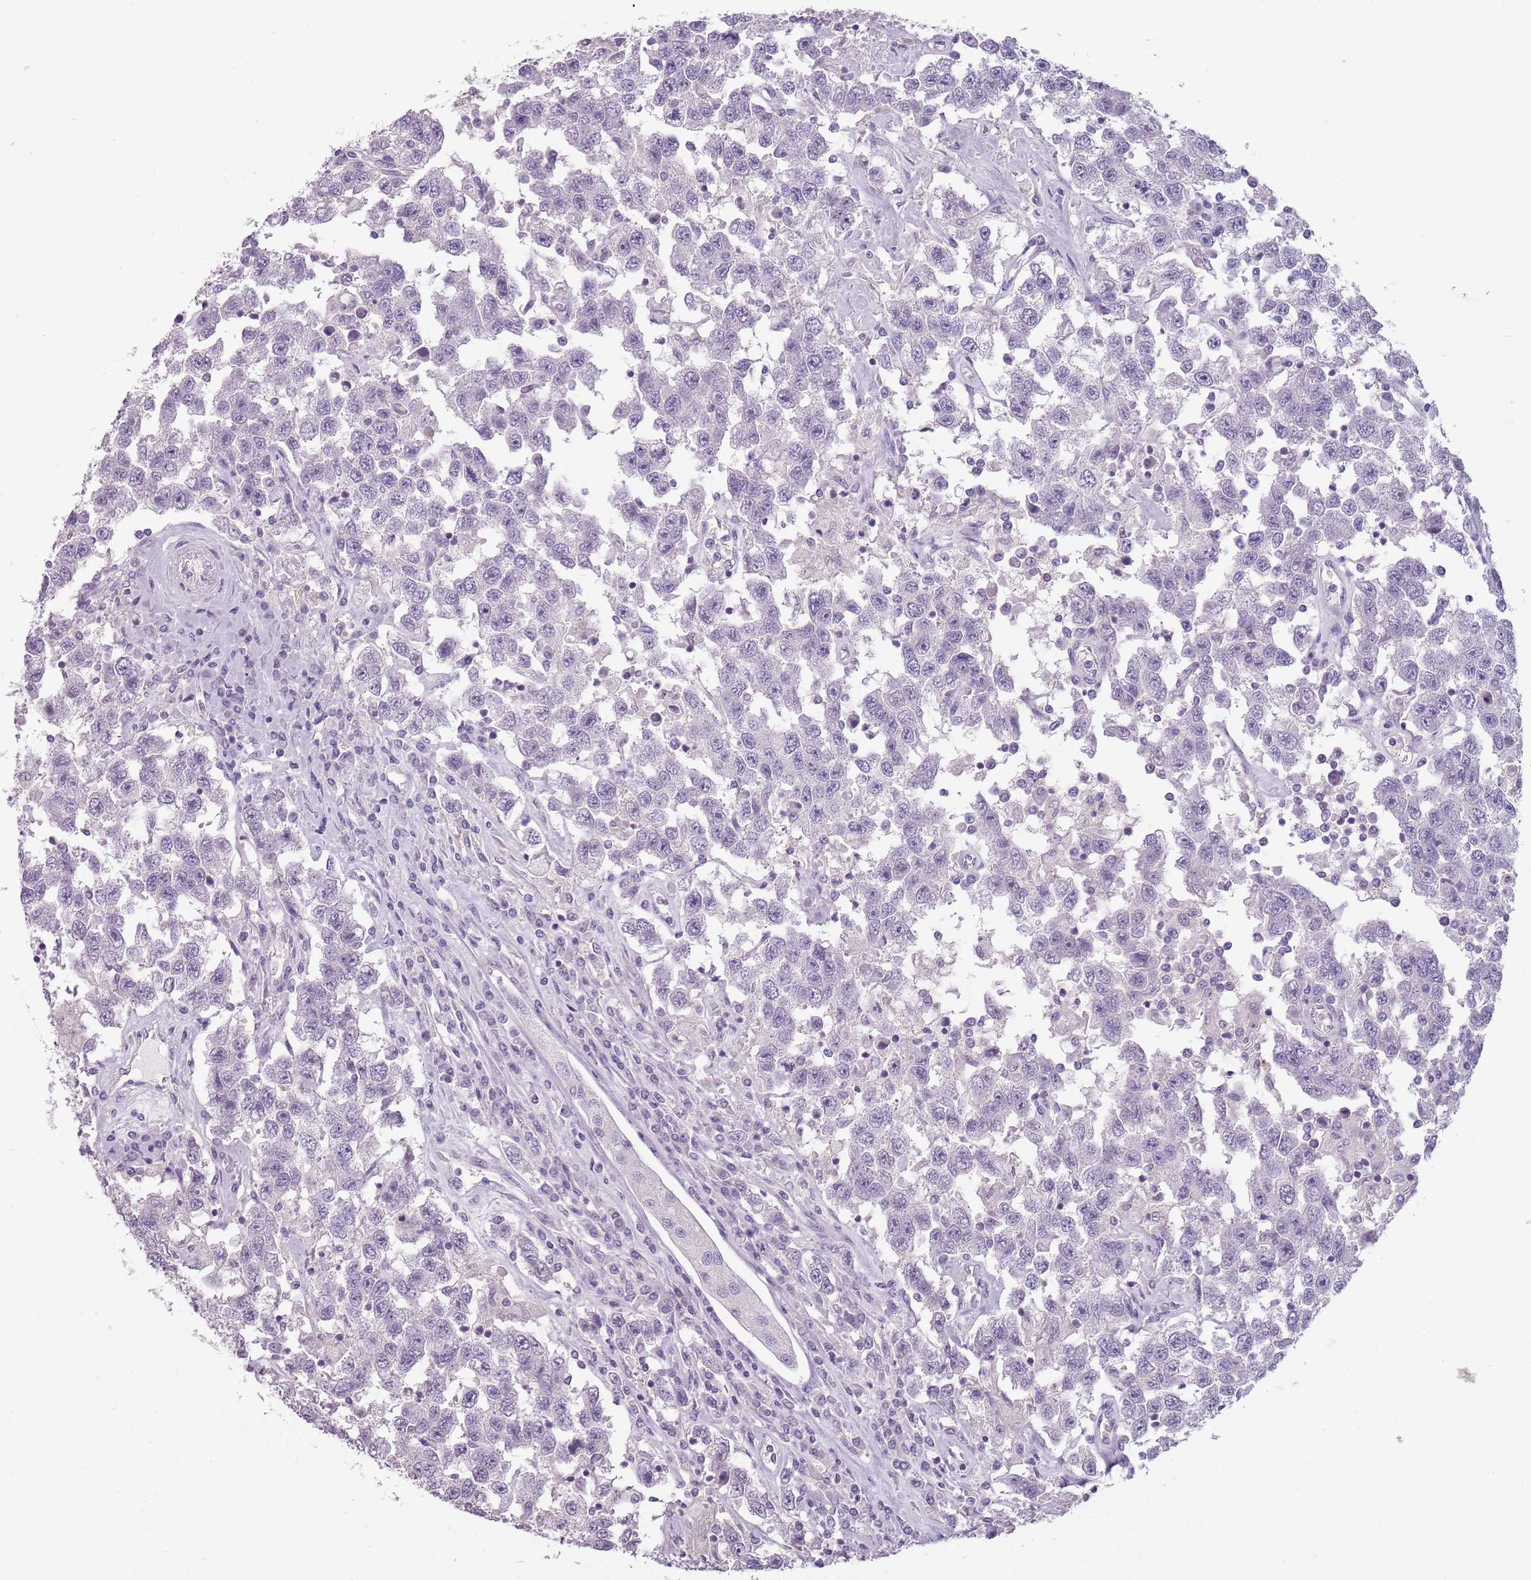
{"staining": {"intensity": "negative", "quantity": "none", "location": "none"}, "tissue": "testis cancer", "cell_type": "Tumor cells", "image_type": "cancer", "snomed": [{"axis": "morphology", "description": "Seminoma, NOS"}, {"axis": "topography", "description": "Testis"}], "caption": "Testis cancer was stained to show a protein in brown. There is no significant positivity in tumor cells. The staining is performed using DAB brown chromogen with nuclei counter-stained in using hematoxylin.", "gene": "PIEZO1", "patient": {"sex": "male", "age": 41}}